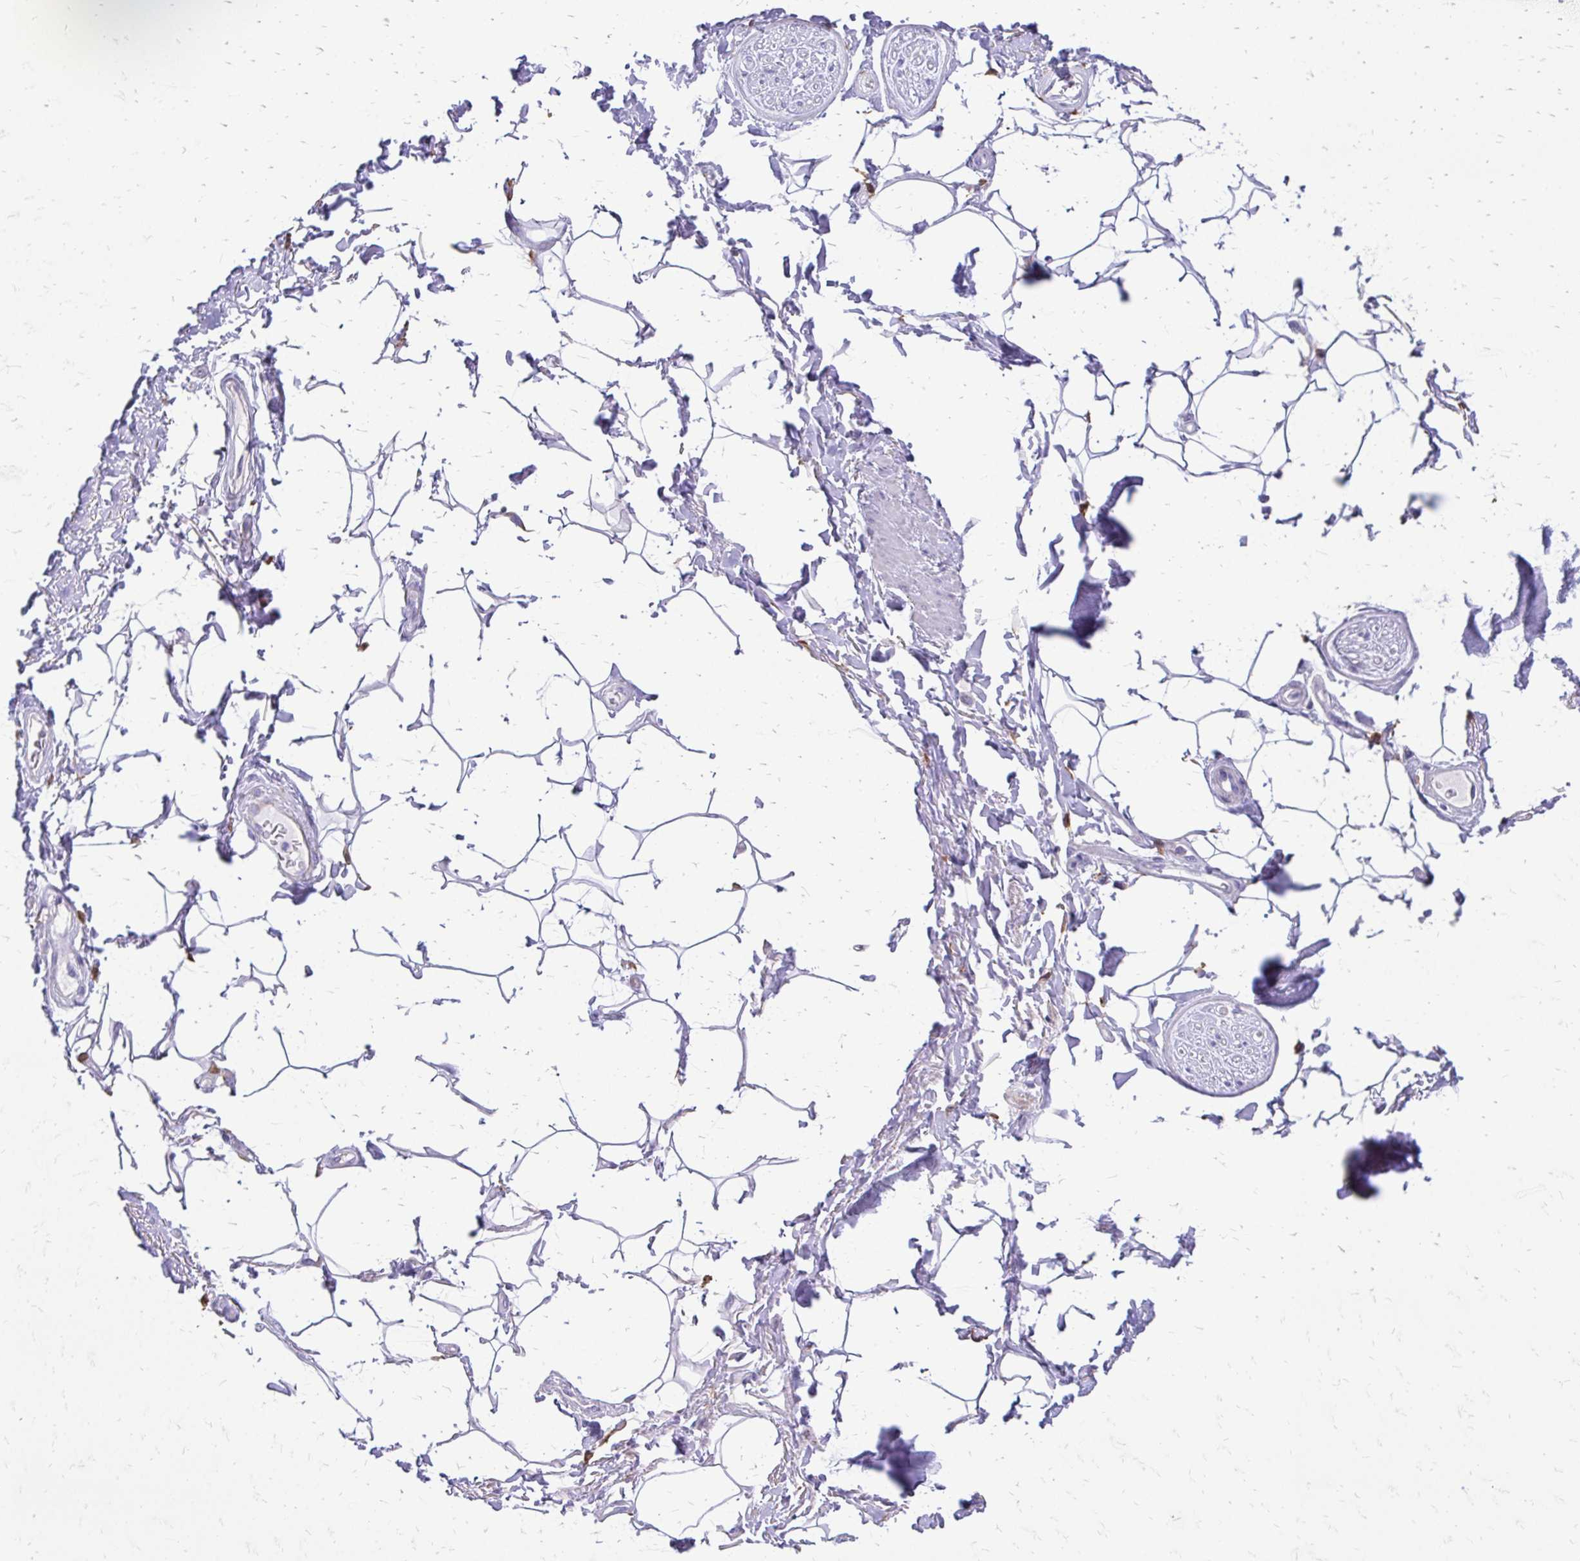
{"staining": {"intensity": "negative", "quantity": "none", "location": "none"}, "tissue": "adipose tissue", "cell_type": "Adipocytes", "image_type": "normal", "snomed": [{"axis": "morphology", "description": "Normal tissue, NOS"}, {"axis": "topography", "description": "Peripheral nerve tissue"}], "caption": "DAB immunohistochemical staining of normal human adipose tissue demonstrates no significant staining in adipocytes.", "gene": "SIGLEC11", "patient": {"sex": "male", "age": 51}}